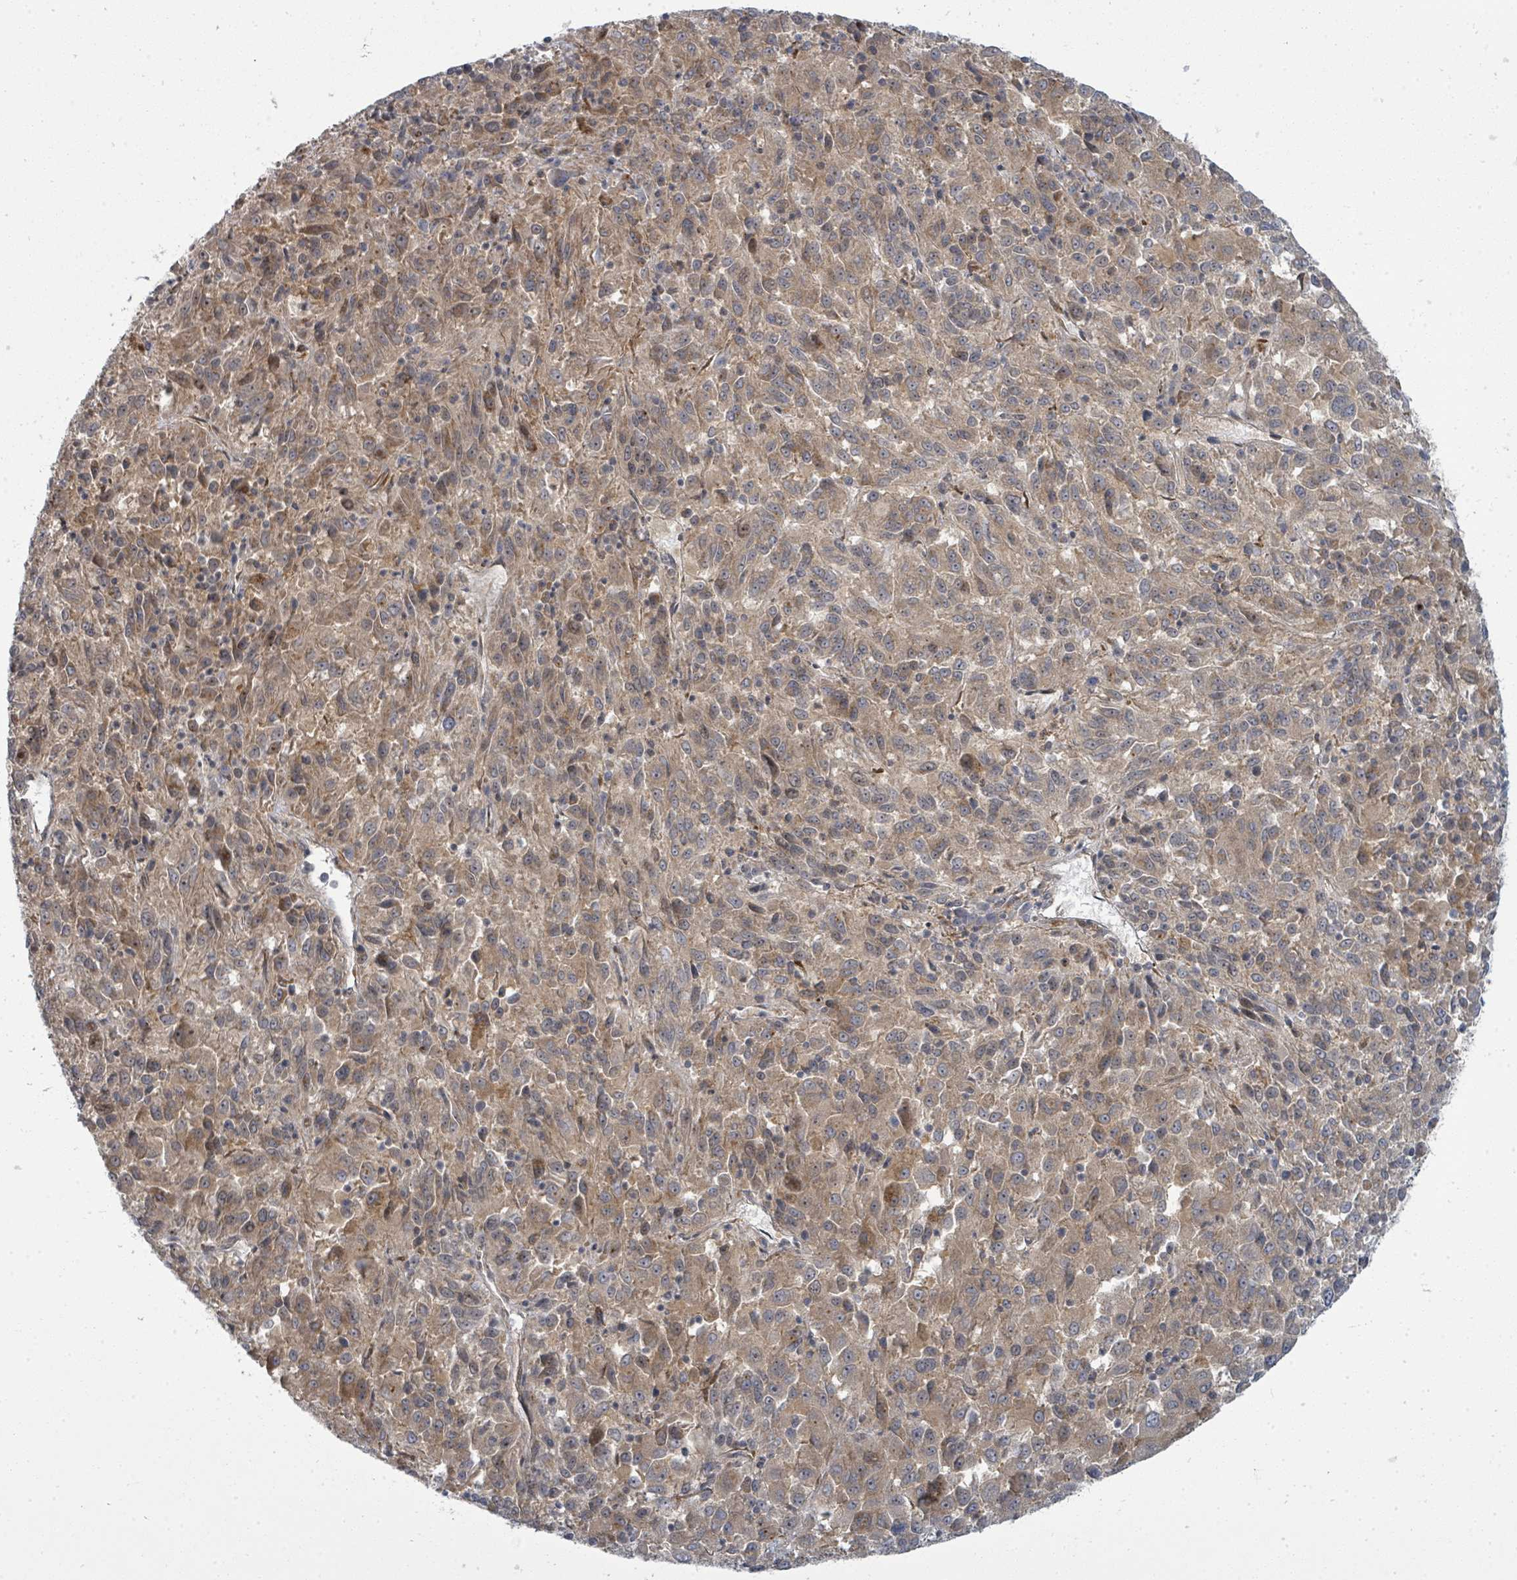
{"staining": {"intensity": "moderate", "quantity": ">75%", "location": "cytoplasmic/membranous"}, "tissue": "melanoma", "cell_type": "Tumor cells", "image_type": "cancer", "snomed": [{"axis": "morphology", "description": "Malignant melanoma, Metastatic site"}, {"axis": "topography", "description": "Lung"}], "caption": "Immunohistochemistry of human malignant melanoma (metastatic site) reveals medium levels of moderate cytoplasmic/membranous expression in about >75% of tumor cells.", "gene": "PSMG2", "patient": {"sex": "male", "age": 64}}